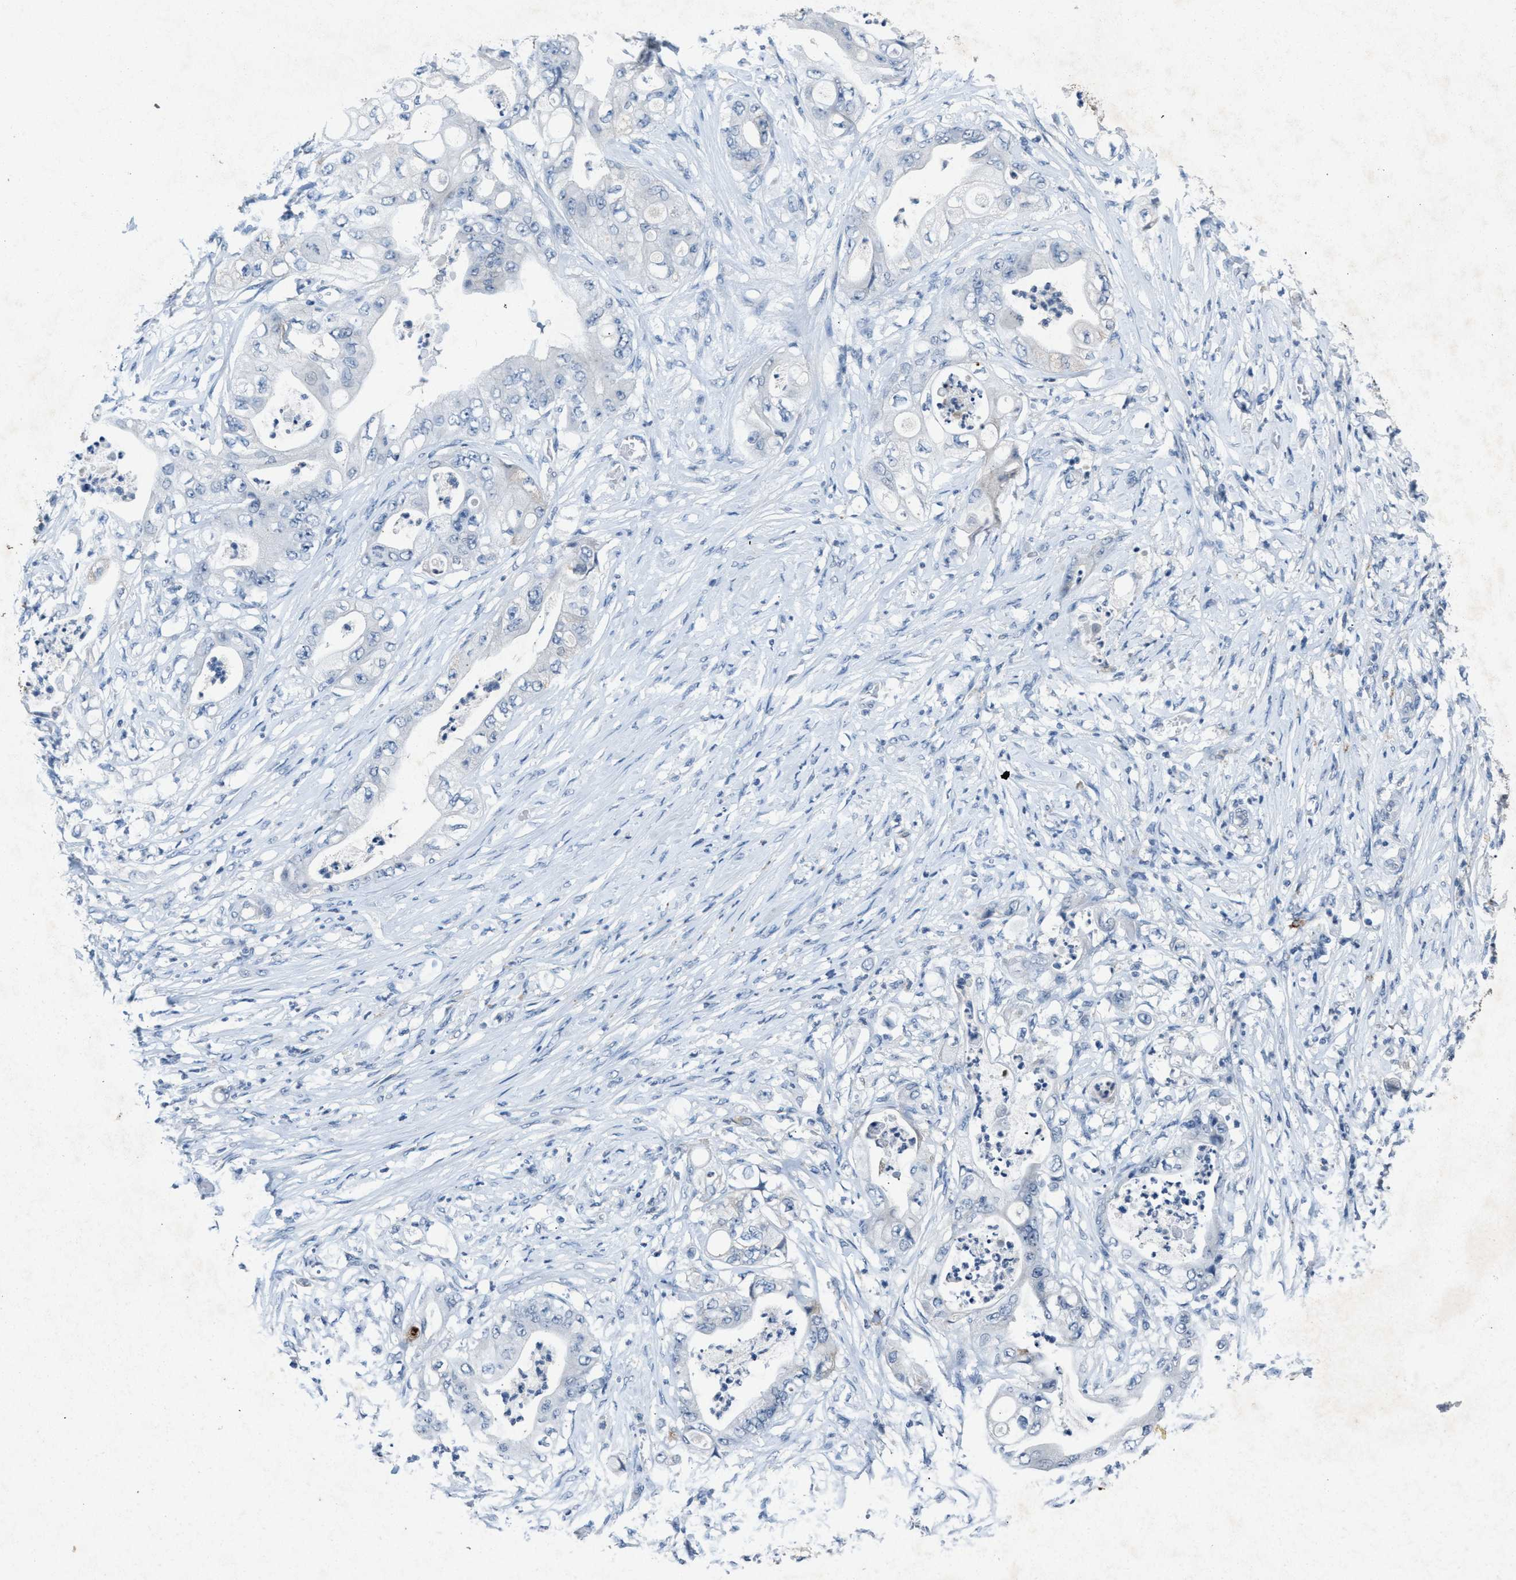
{"staining": {"intensity": "negative", "quantity": "none", "location": "none"}, "tissue": "stomach cancer", "cell_type": "Tumor cells", "image_type": "cancer", "snomed": [{"axis": "morphology", "description": "Adenocarcinoma, NOS"}, {"axis": "topography", "description": "Stomach"}], "caption": "Tumor cells show no significant protein positivity in adenocarcinoma (stomach).", "gene": "SLC5A5", "patient": {"sex": "female", "age": 73}}